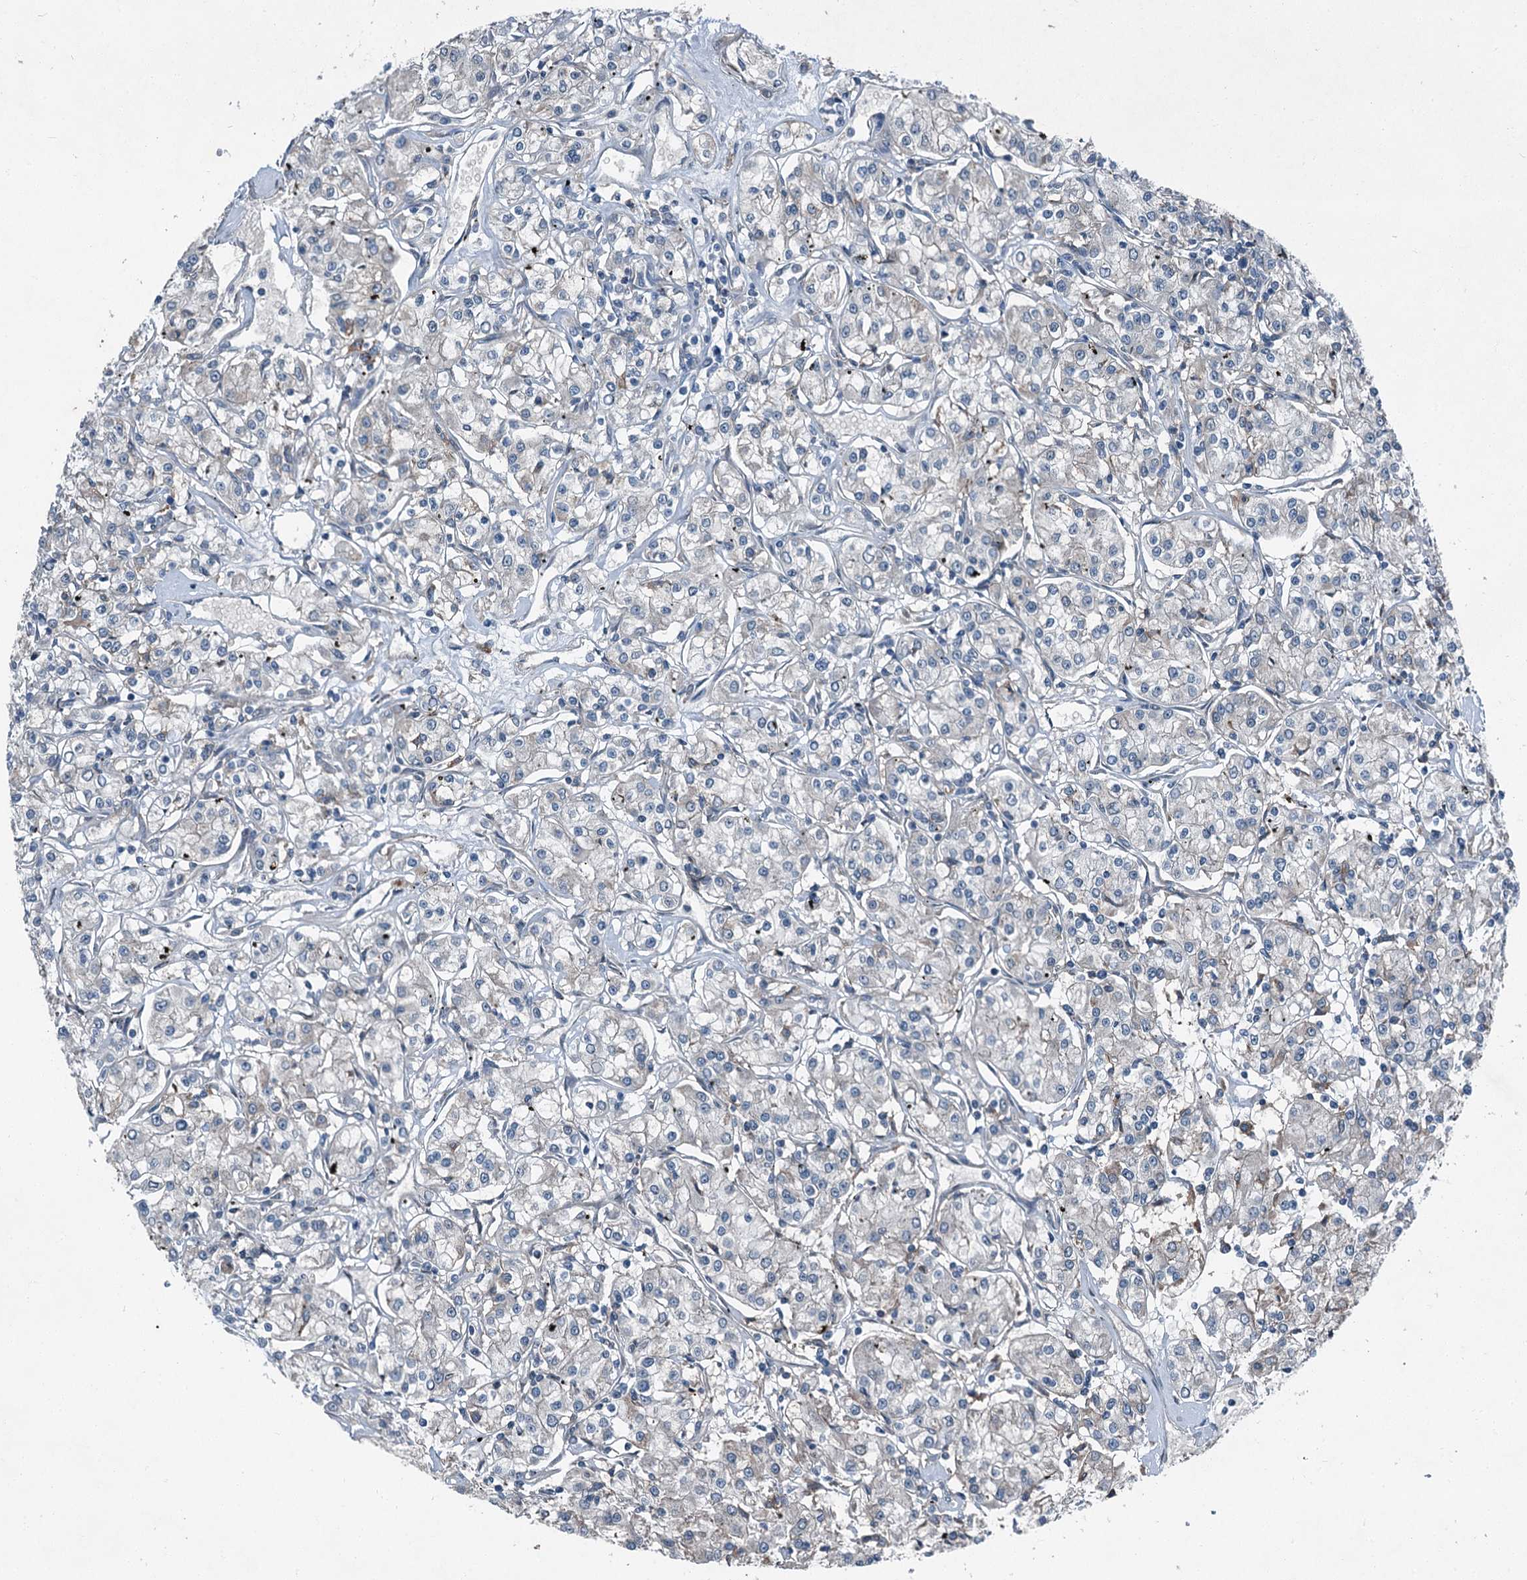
{"staining": {"intensity": "negative", "quantity": "none", "location": "none"}, "tissue": "renal cancer", "cell_type": "Tumor cells", "image_type": "cancer", "snomed": [{"axis": "morphology", "description": "Adenocarcinoma, NOS"}, {"axis": "topography", "description": "Kidney"}], "caption": "Tumor cells show no significant protein expression in renal cancer (adenocarcinoma). The staining is performed using DAB (3,3'-diaminobenzidine) brown chromogen with nuclei counter-stained in using hematoxylin.", "gene": "AXL", "patient": {"sex": "female", "age": 59}}